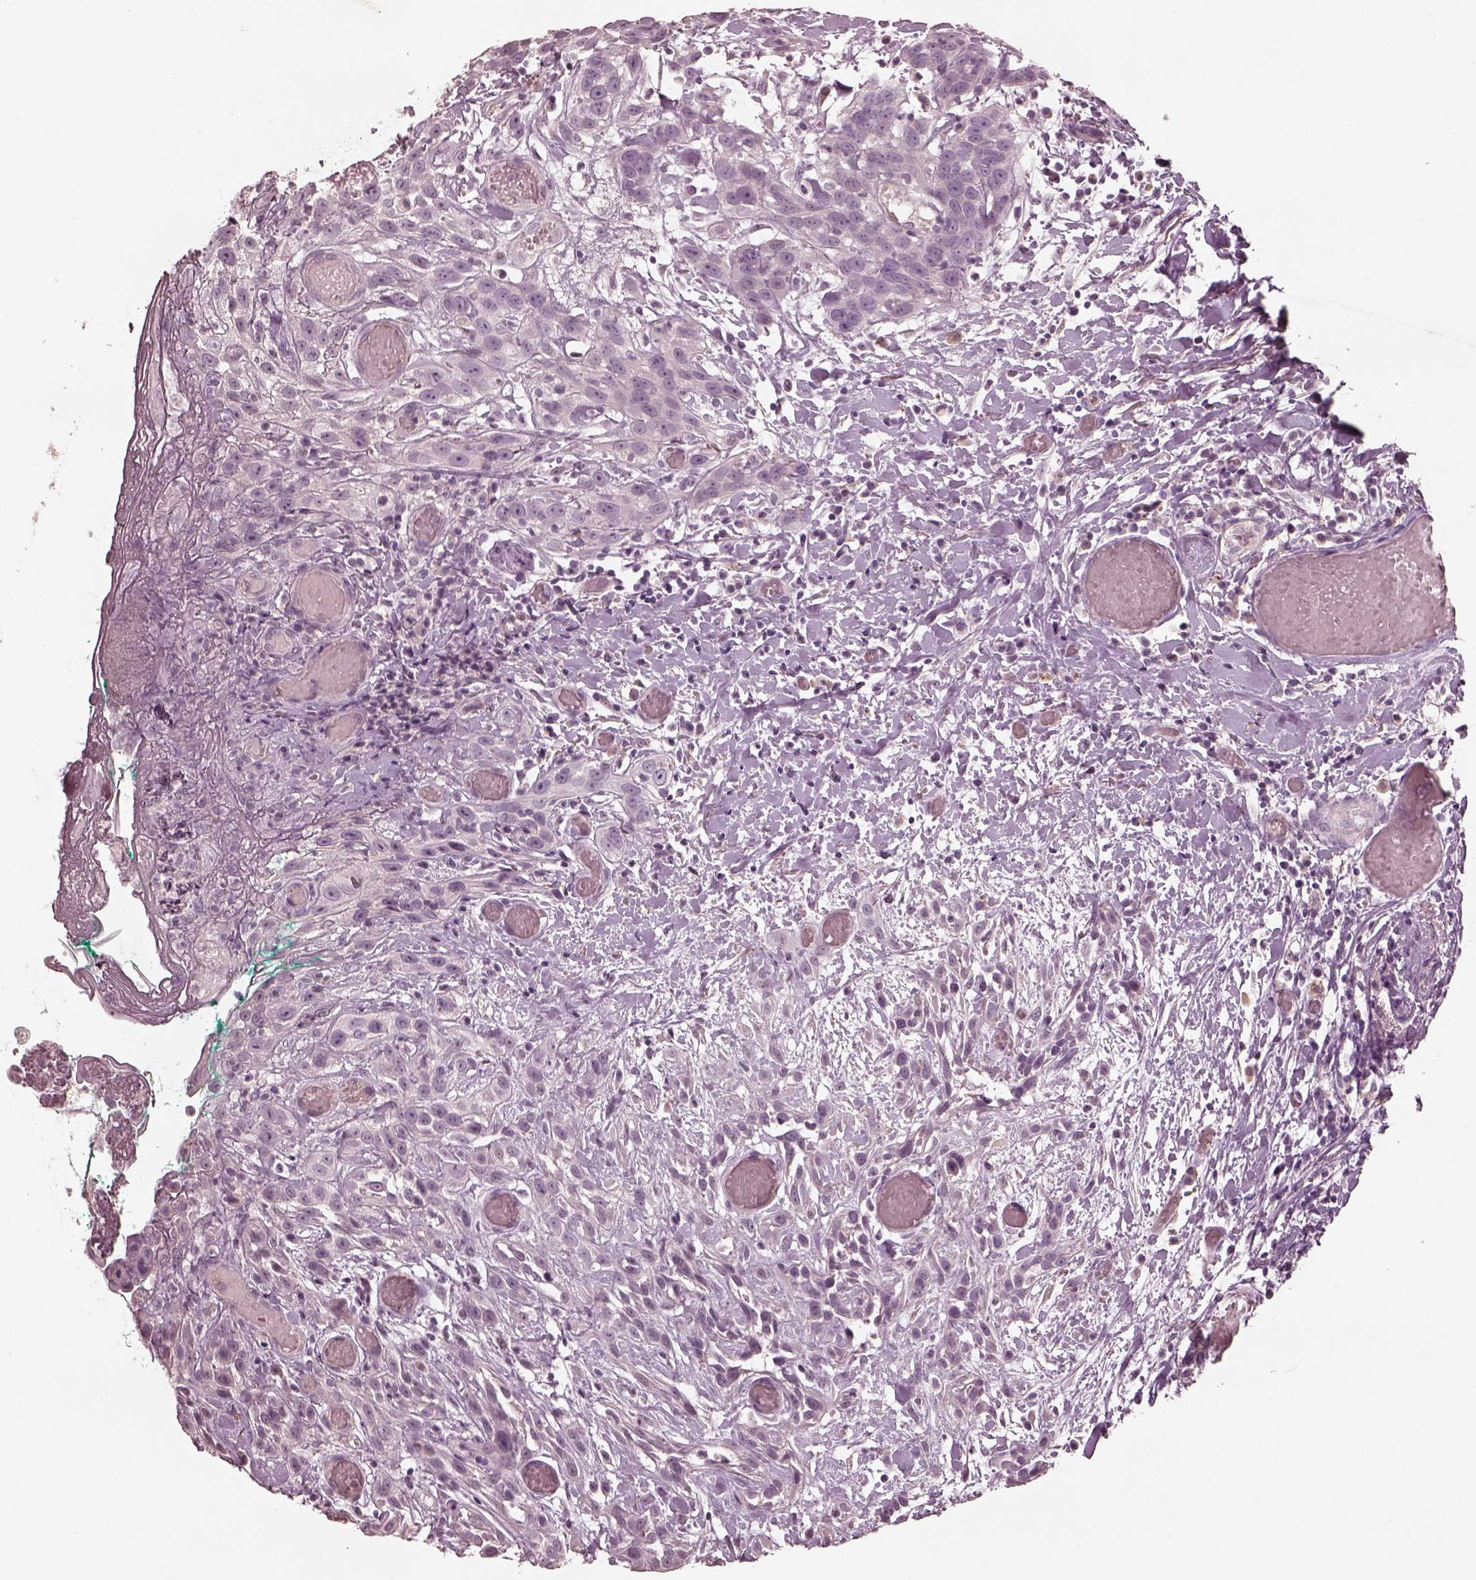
{"staining": {"intensity": "negative", "quantity": "none", "location": "none"}, "tissue": "head and neck cancer", "cell_type": "Tumor cells", "image_type": "cancer", "snomed": [{"axis": "morphology", "description": "Normal tissue, NOS"}, {"axis": "morphology", "description": "Squamous cell carcinoma, NOS"}, {"axis": "topography", "description": "Oral tissue"}, {"axis": "topography", "description": "Salivary gland"}, {"axis": "topography", "description": "Head-Neck"}], "caption": "Tumor cells show no significant protein expression in head and neck squamous cell carcinoma.", "gene": "ADRB3", "patient": {"sex": "female", "age": 62}}